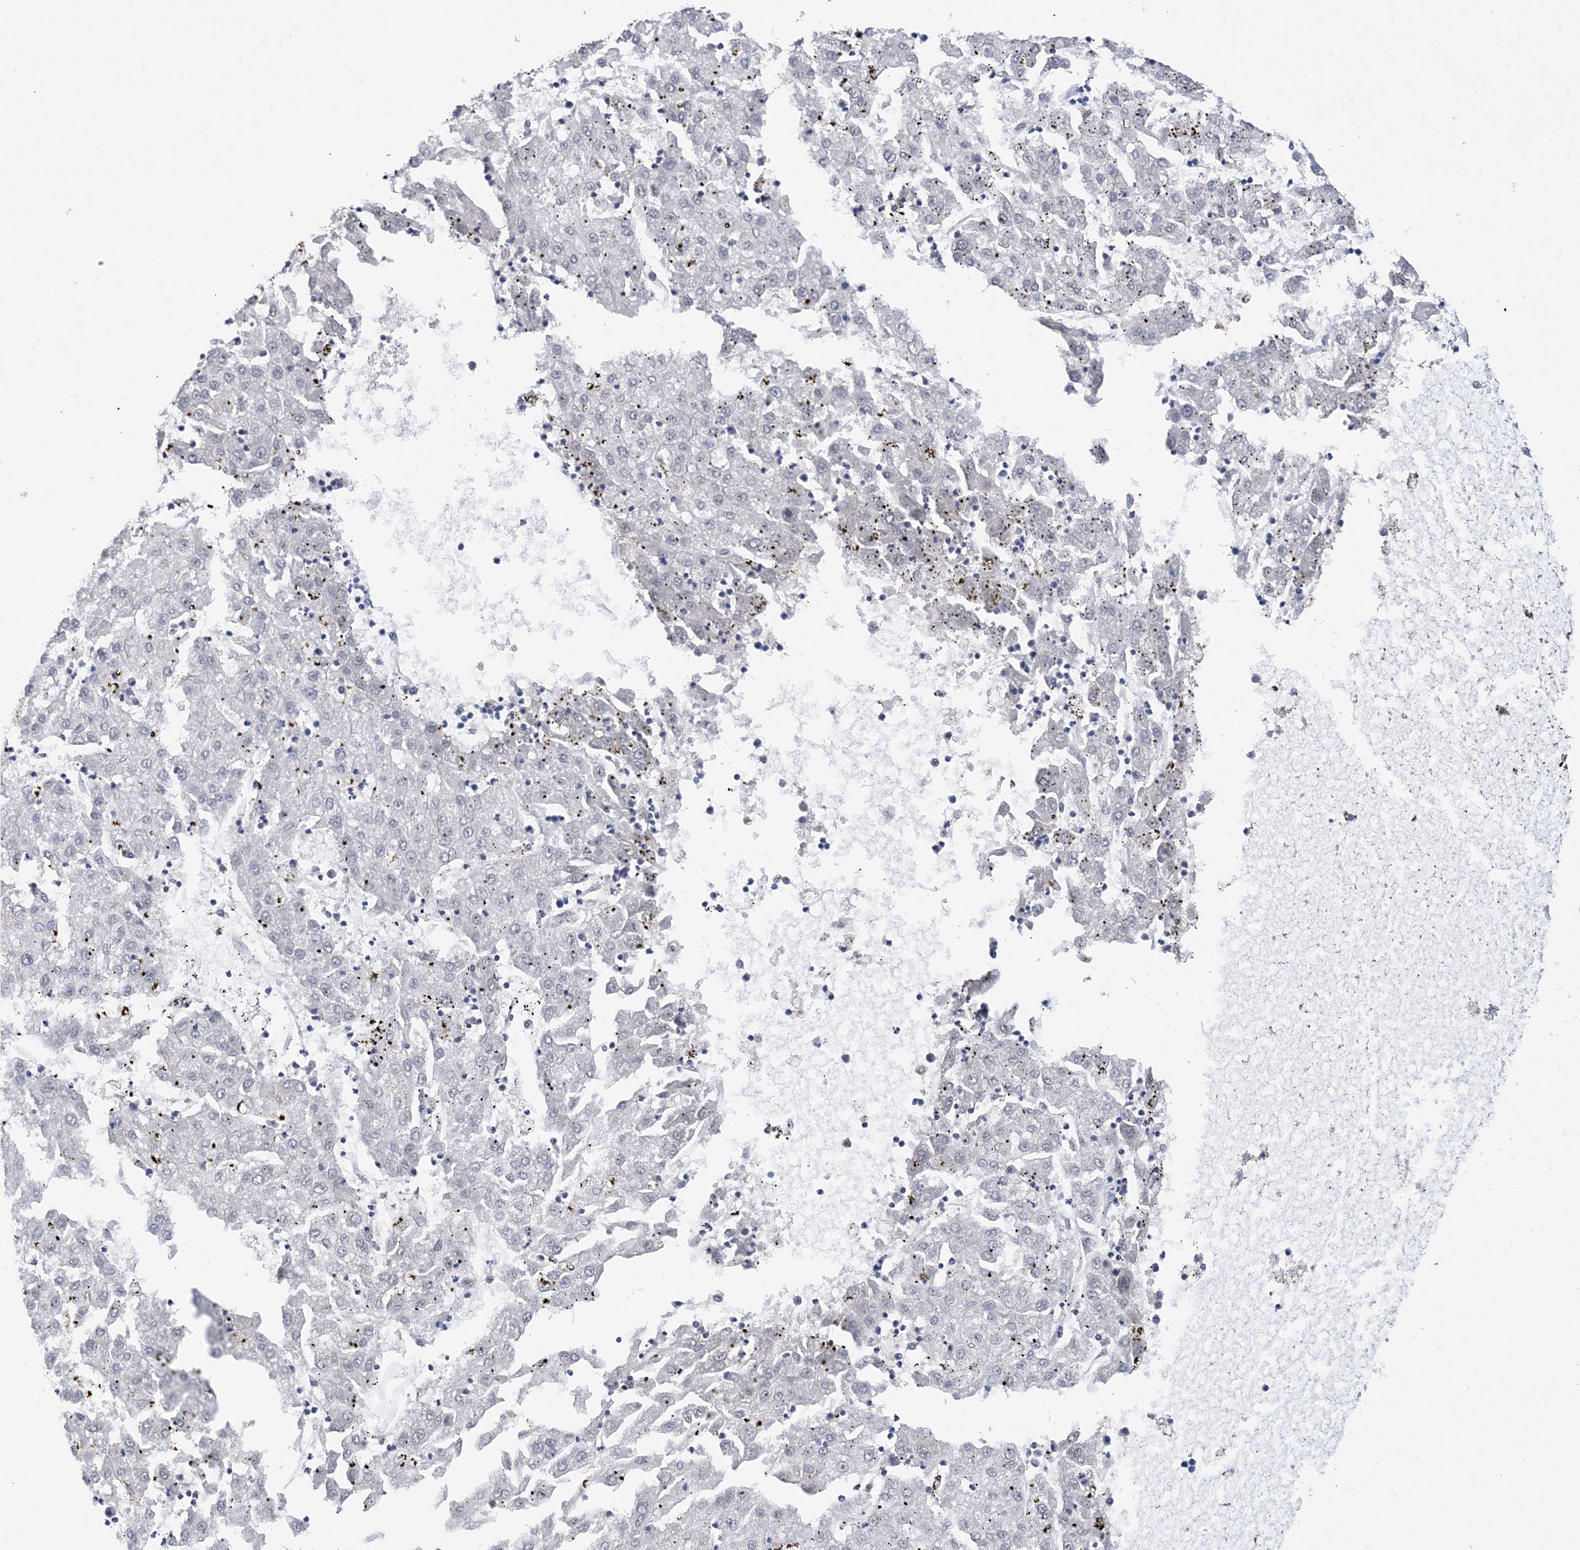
{"staining": {"intensity": "negative", "quantity": "none", "location": "none"}, "tissue": "liver cancer", "cell_type": "Tumor cells", "image_type": "cancer", "snomed": [{"axis": "morphology", "description": "Carcinoma, Hepatocellular, NOS"}, {"axis": "topography", "description": "Liver"}], "caption": "Human liver hepatocellular carcinoma stained for a protein using IHC reveals no staining in tumor cells.", "gene": "TTYH1", "patient": {"sex": "male", "age": 72}}